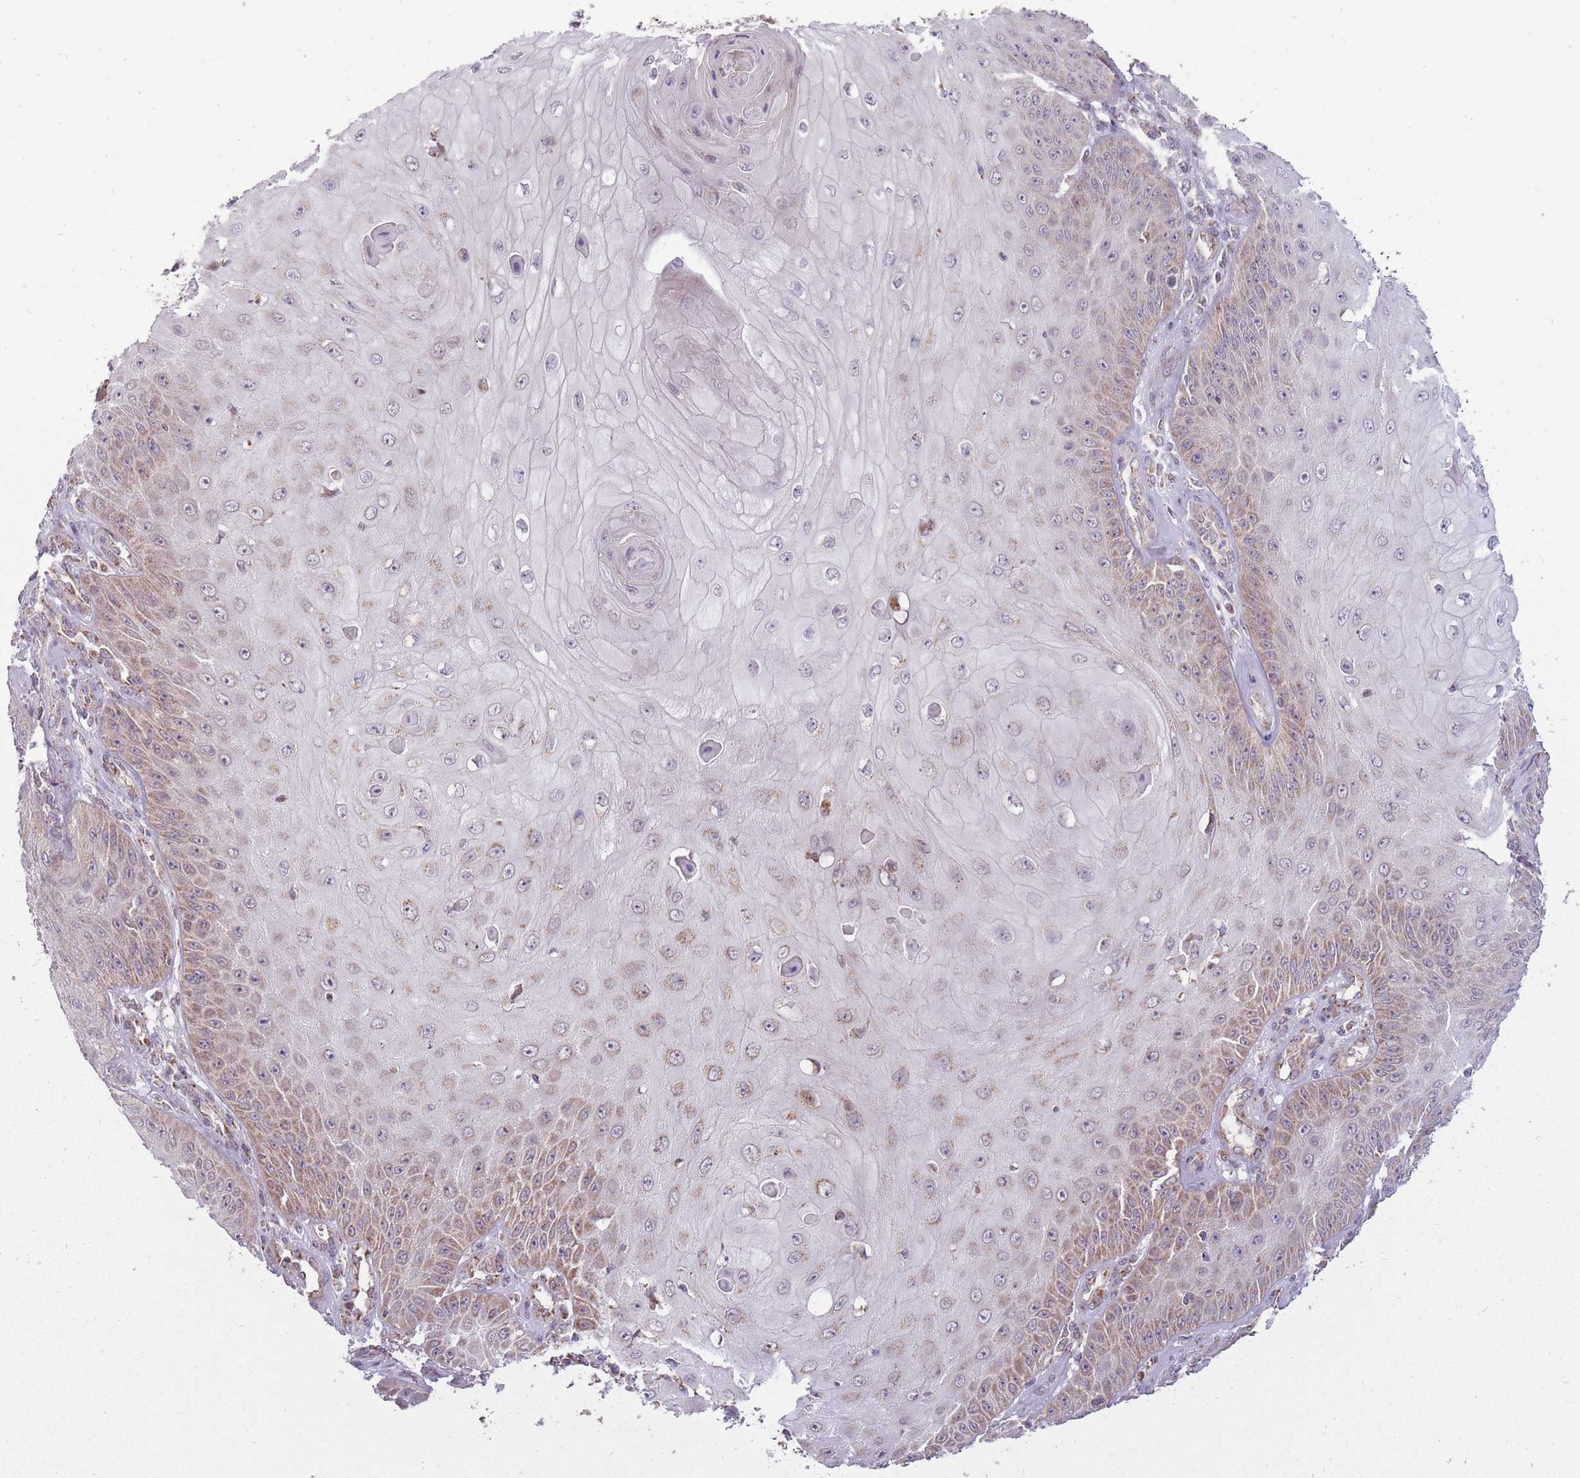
{"staining": {"intensity": "weak", "quantity": "25%-75%", "location": "cytoplasmic/membranous"}, "tissue": "skin cancer", "cell_type": "Tumor cells", "image_type": "cancer", "snomed": [{"axis": "morphology", "description": "Squamous cell carcinoma, NOS"}, {"axis": "topography", "description": "Skin"}], "caption": "Squamous cell carcinoma (skin) stained for a protein (brown) displays weak cytoplasmic/membranous positive expression in approximately 25%-75% of tumor cells.", "gene": "LIN7C", "patient": {"sex": "male", "age": 70}}